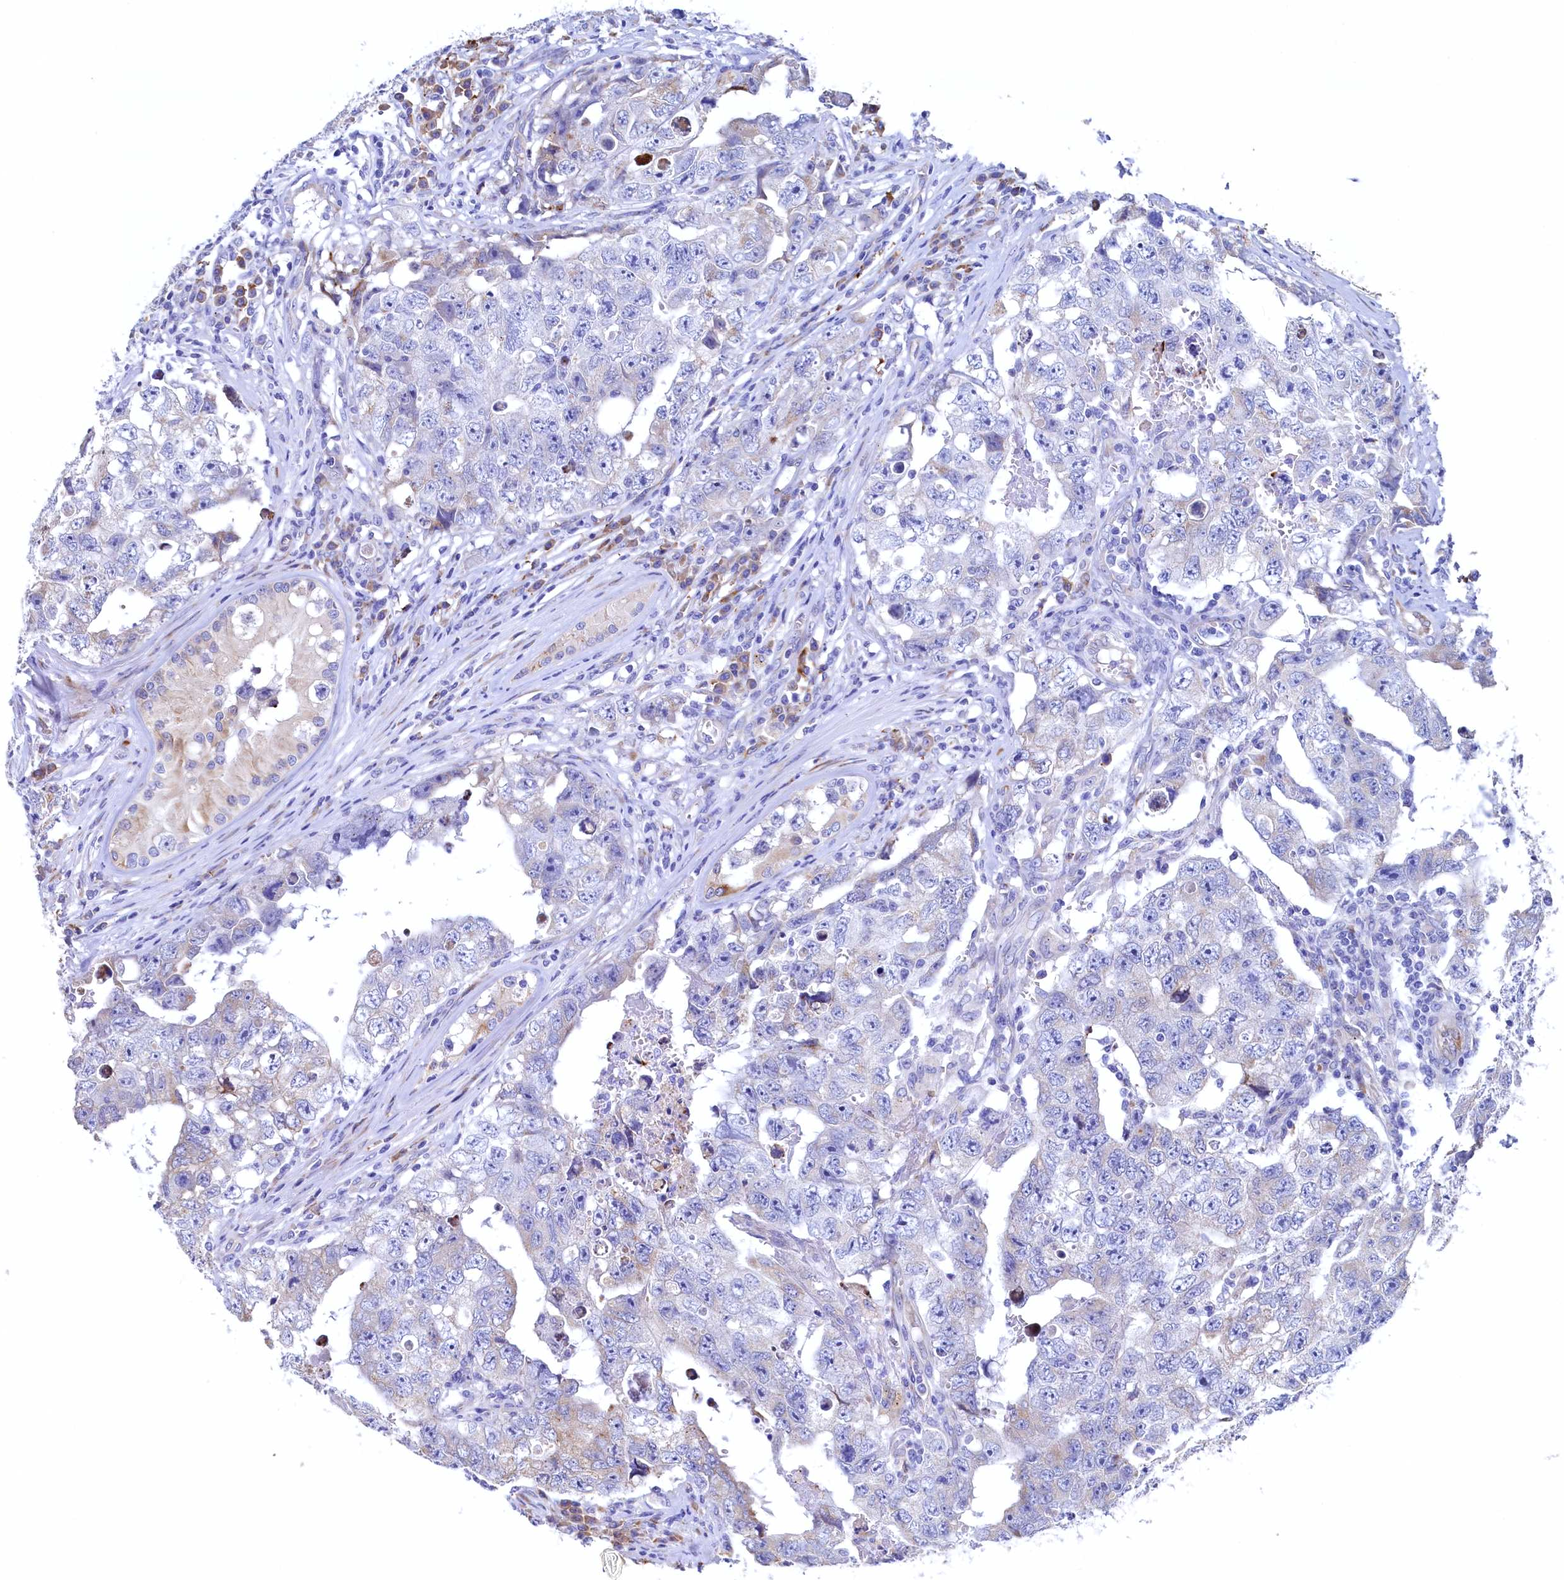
{"staining": {"intensity": "negative", "quantity": "none", "location": "none"}, "tissue": "testis cancer", "cell_type": "Tumor cells", "image_type": "cancer", "snomed": [{"axis": "morphology", "description": "Carcinoma, Embryonal, NOS"}, {"axis": "topography", "description": "Testis"}], "caption": "Tumor cells are negative for brown protein staining in embryonal carcinoma (testis).", "gene": "CBLIF", "patient": {"sex": "male", "age": 17}}